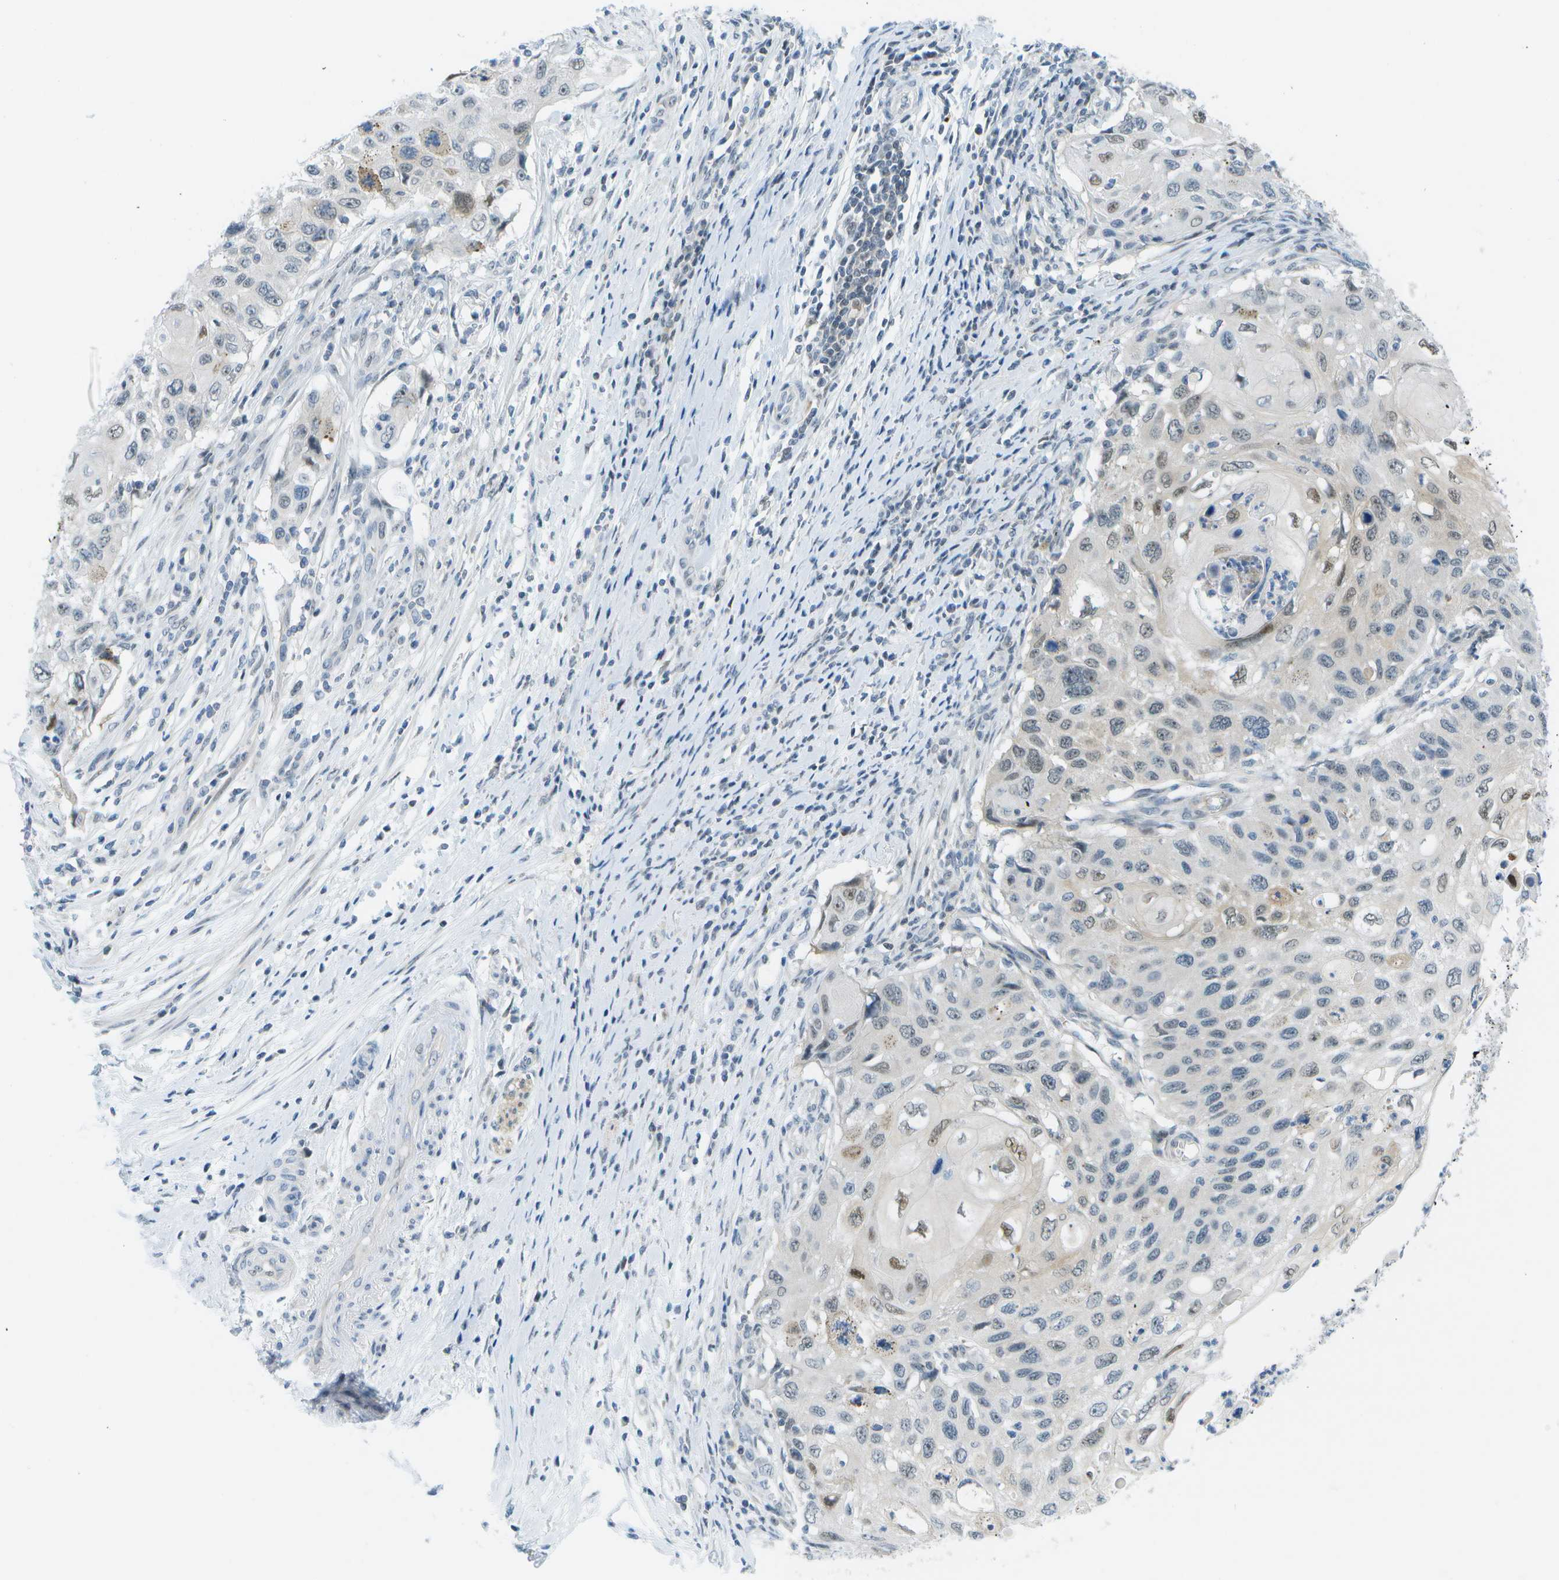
{"staining": {"intensity": "weak", "quantity": "25%-75%", "location": "nuclear"}, "tissue": "cervical cancer", "cell_type": "Tumor cells", "image_type": "cancer", "snomed": [{"axis": "morphology", "description": "Squamous cell carcinoma, NOS"}, {"axis": "topography", "description": "Cervix"}], "caption": "Immunohistochemistry (IHC) of human cervical cancer exhibits low levels of weak nuclear positivity in approximately 25%-75% of tumor cells.", "gene": "PITHD1", "patient": {"sex": "female", "age": 70}}